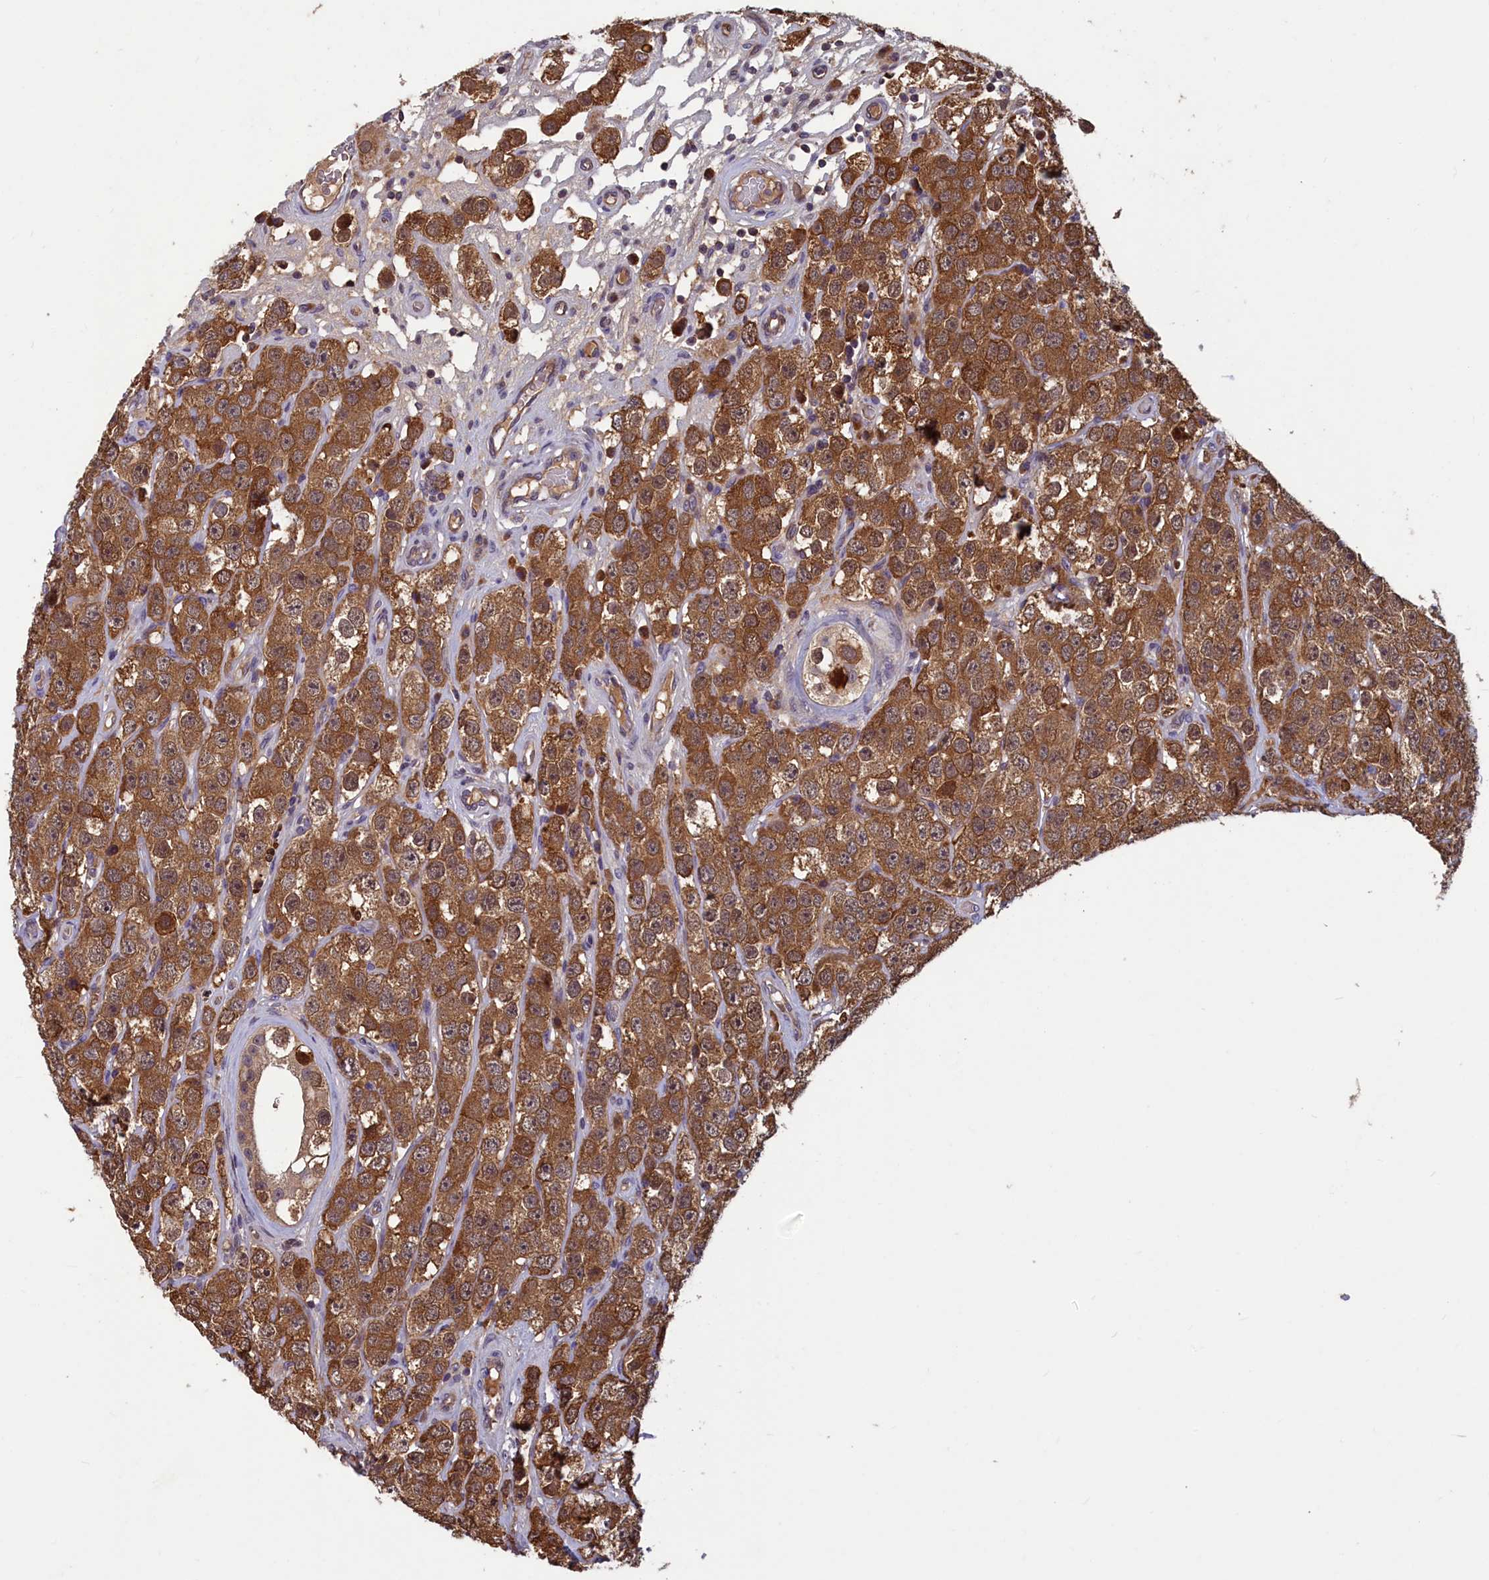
{"staining": {"intensity": "moderate", "quantity": ">75%", "location": "cytoplasmic/membranous"}, "tissue": "testis cancer", "cell_type": "Tumor cells", "image_type": "cancer", "snomed": [{"axis": "morphology", "description": "Seminoma, NOS"}, {"axis": "topography", "description": "Testis"}], "caption": "Immunohistochemical staining of testis cancer (seminoma) shows medium levels of moderate cytoplasmic/membranous protein positivity in about >75% of tumor cells. (DAB IHC with brightfield microscopy, high magnification).", "gene": "CCDC15", "patient": {"sex": "male", "age": 28}}